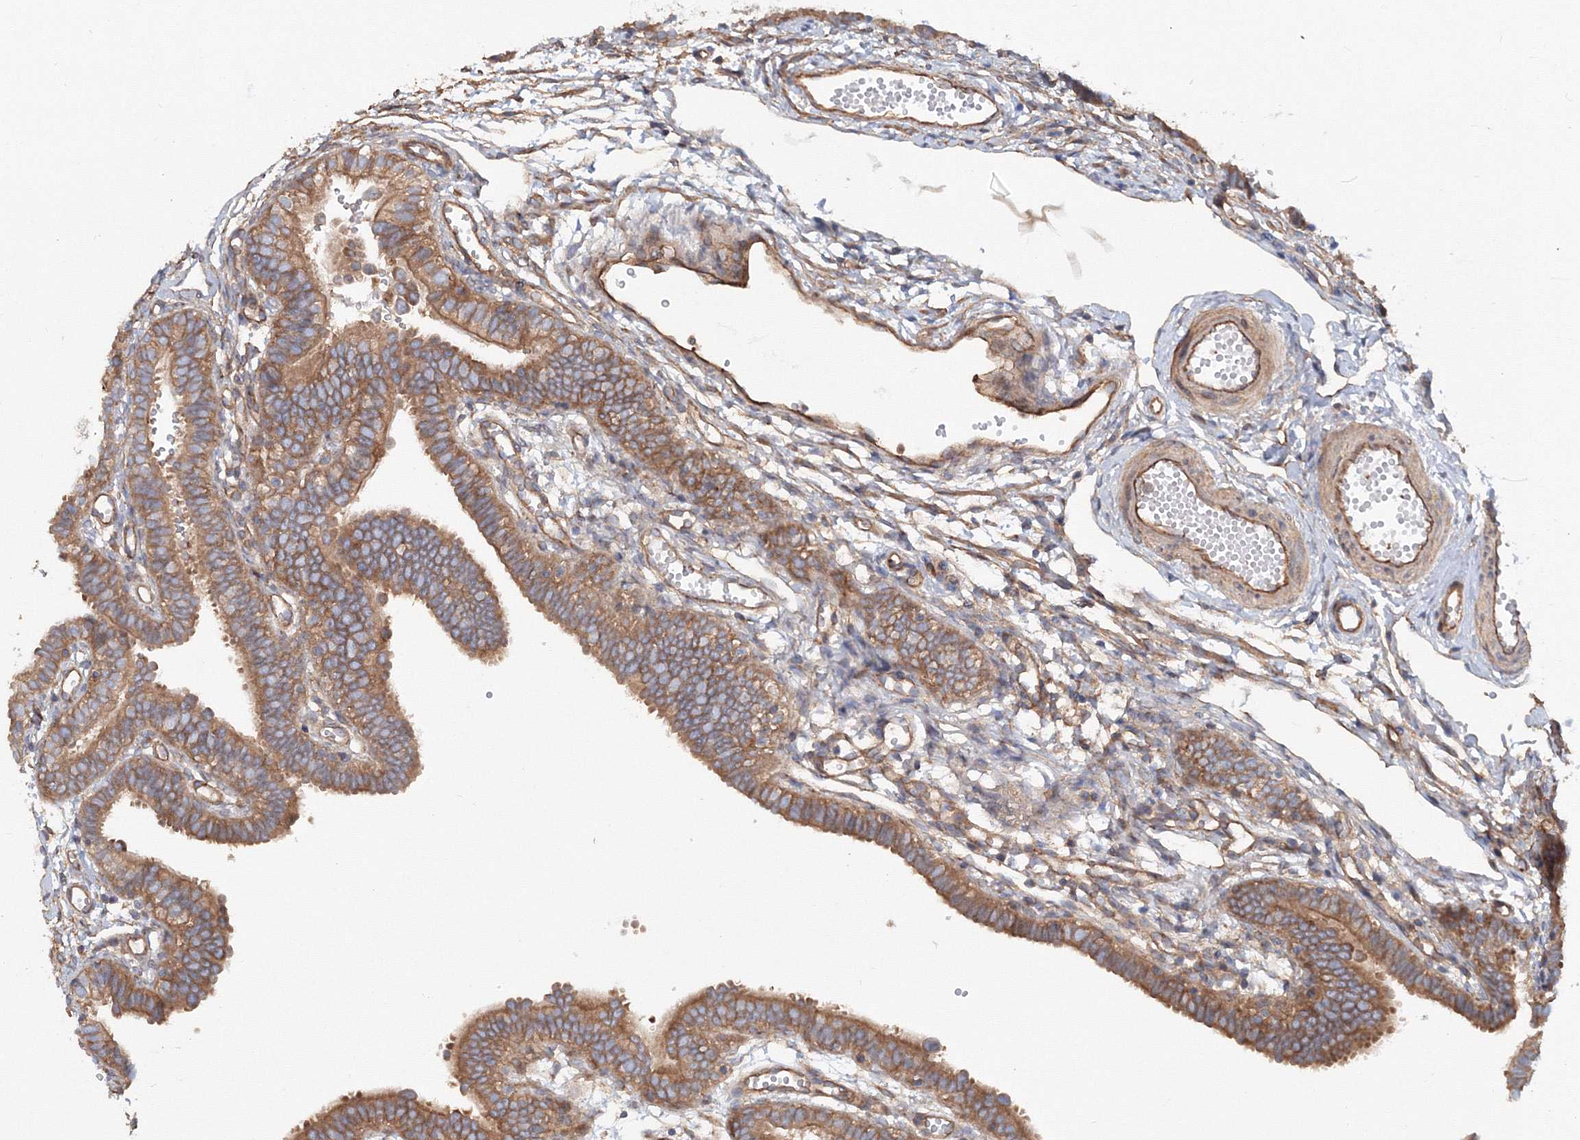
{"staining": {"intensity": "moderate", "quantity": ">75%", "location": "cytoplasmic/membranous"}, "tissue": "fallopian tube", "cell_type": "Glandular cells", "image_type": "normal", "snomed": [{"axis": "morphology", "description": "Normal tissue, NOS"}, {"axis": "topography", "description": "Fallopian tube"}, {"axis": "topography", "description": "Placenta"}], "caption": "Immunohistochemistry of normal human fallopian tube displays medium levels of moderate cytoplasmic/membranous positivity in approximately >75% of glandular cells.", "gene": "EXOC1", "patient": {"sex": "female", "age": 34}}